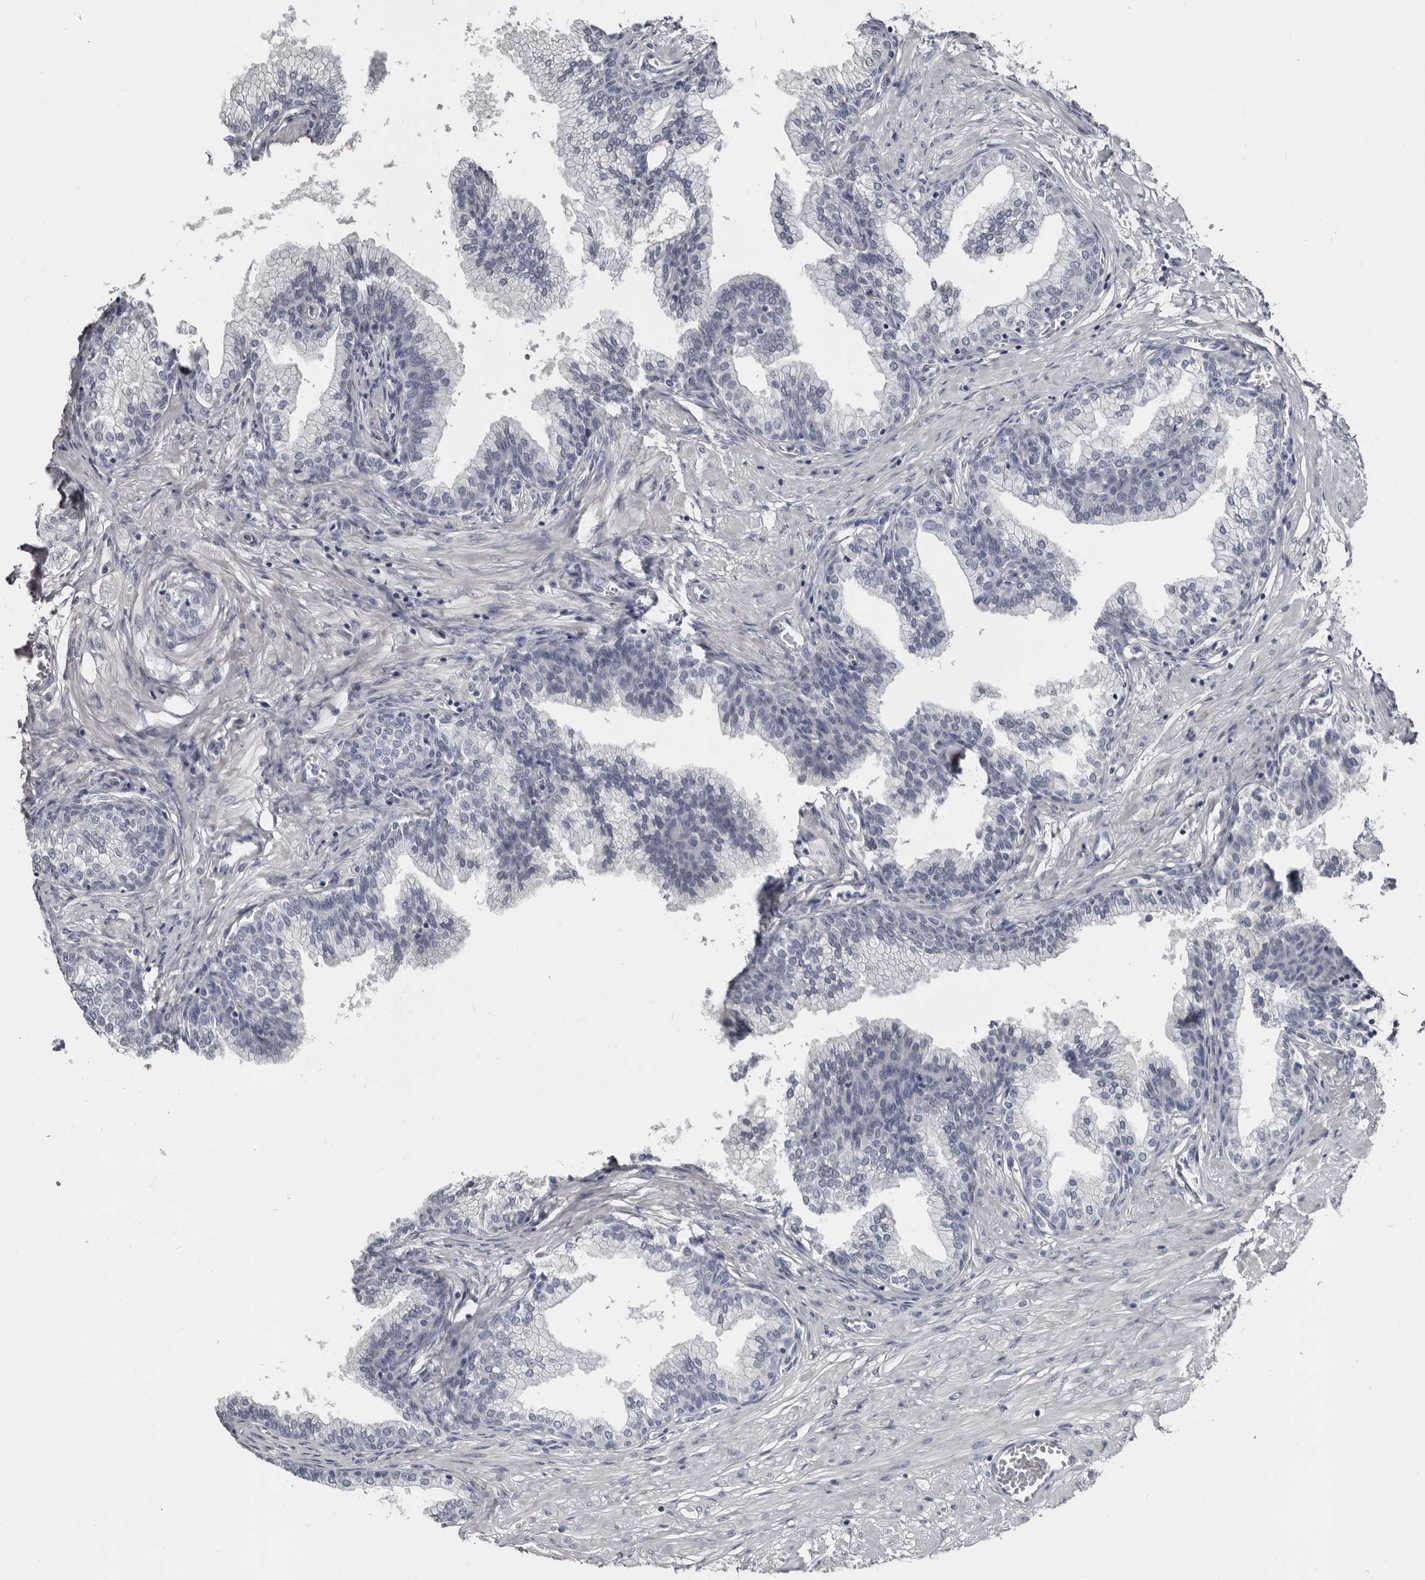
{"staining": {"intensity": "negative", "quantity": "none", "location": "none"}, "tissue": "prostate", "cell_type": "Glandular cells", "image_type": "normal", "snomed": [{"axis": "morphology", "description": "Normal tissue, NOS"}, {"axis": "morphology", "description": "Urothelial carcinoma, Low grade"}, {"axis": "topography", "description": "Urinary bladder"}, {"axis": "topography", "description": "Prostate"}], "caption": "This is a histopathology image of IHC staining of unremarkable prostate, which shows no expression in glandular cells. (Stains: DAB (3,3'-diaminobenzidine) immunohistochemistry with hematoxylin counter stain, Microscopy: brightfield microscopy at high magnification).", "gene": "GREB1", "patient": {"sex": "male", "age": 60}}